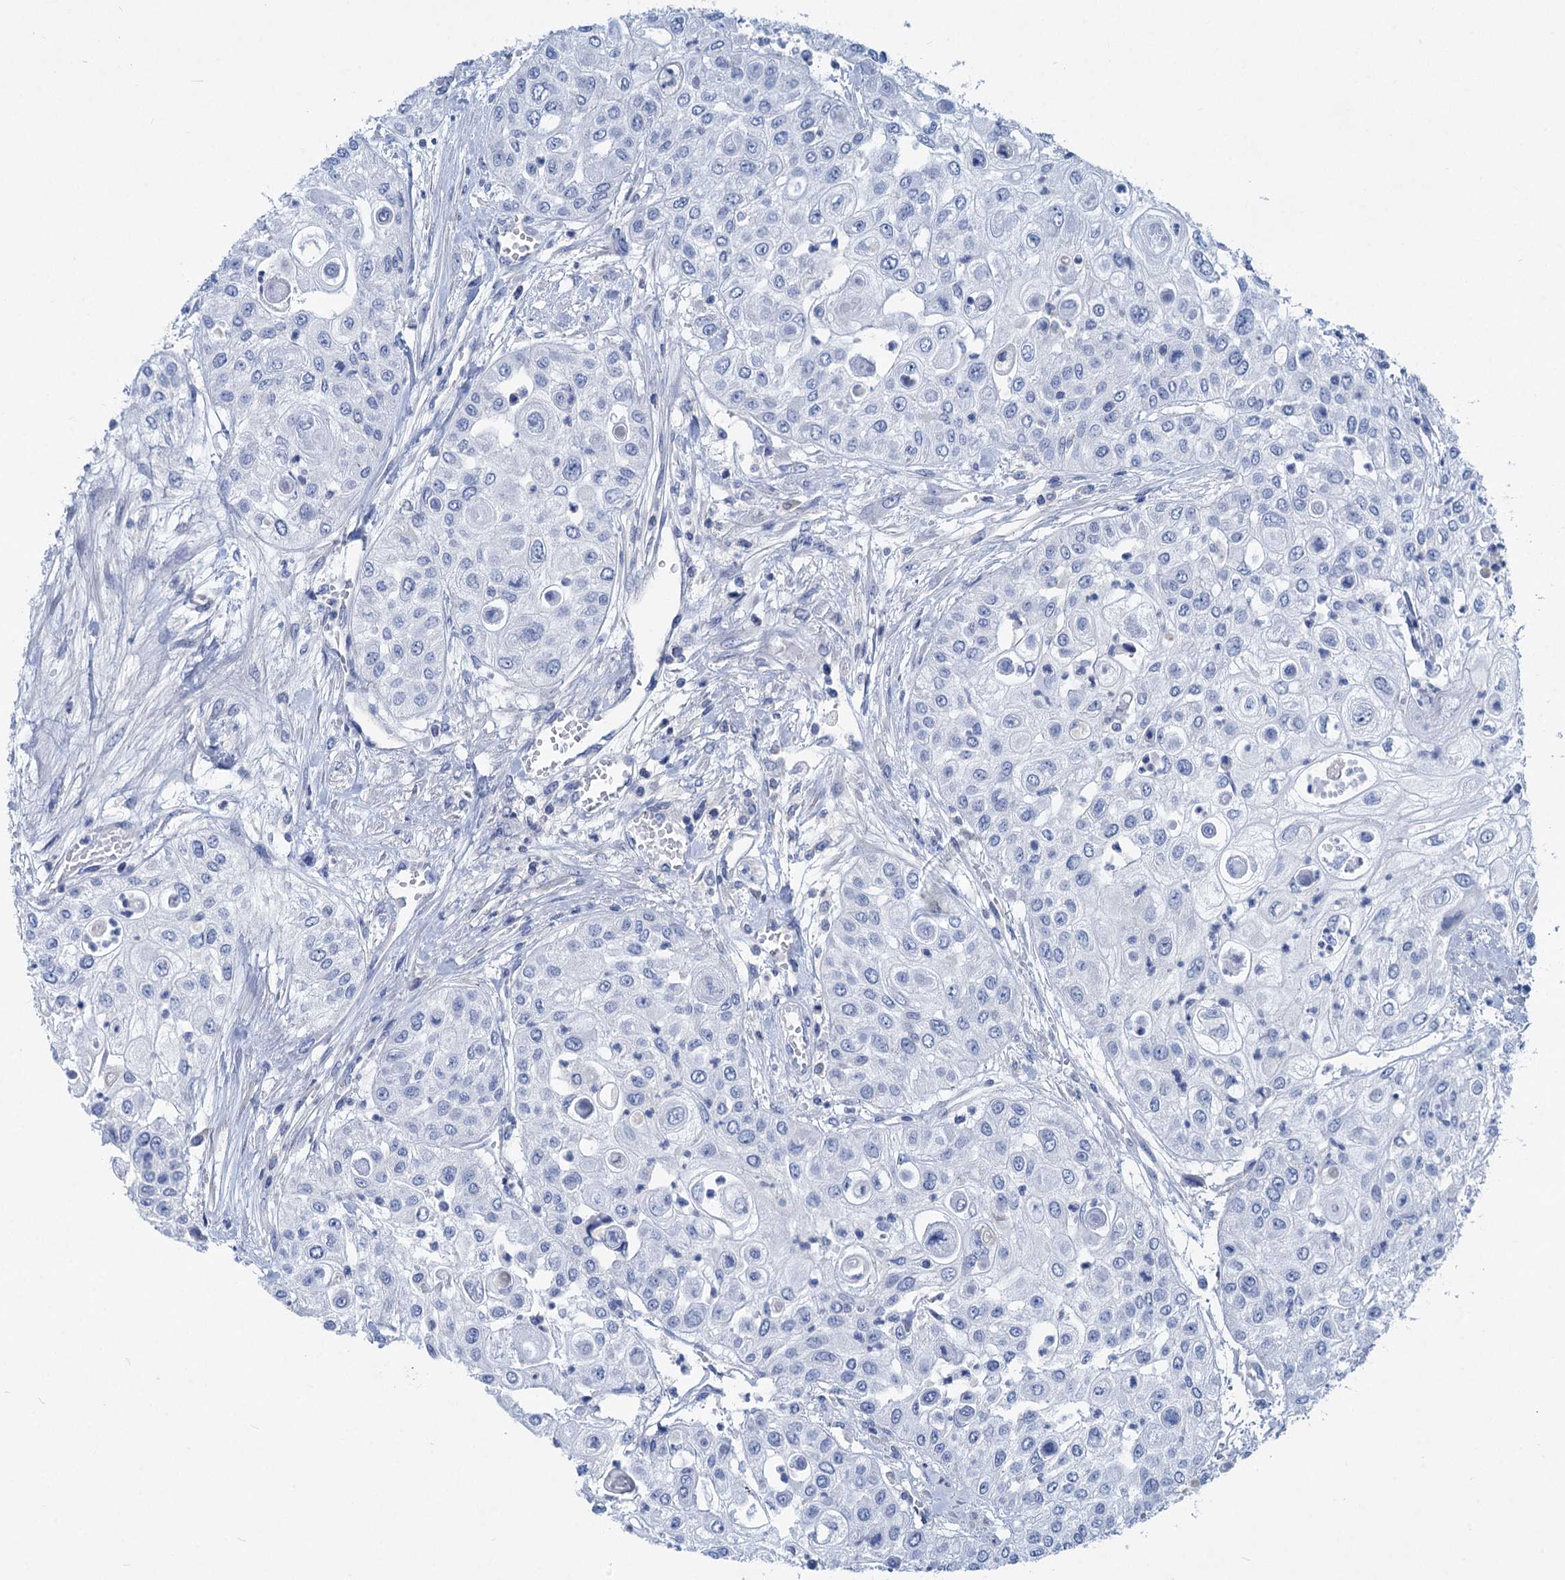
{"staining": {"intensity": "negative", "quantity": "none", "location": "none"}, "tissue": "urothelial cancer", "cell_type": "Tumor cells", "image_type": "cancer", "snomed": [{"axis": "morphology", "description": "Urothelial carcinoma, High grade"}, {"axis": "topography", "description": "Urinary bladder"}], "caption": "This is an immunohistochemistry (IHC) micrograph of high-grade urothelial carcinoma. There is no staining in tumor cells.", "gene": "CHDH", "patient": {"sex": "female", "age": 79}}